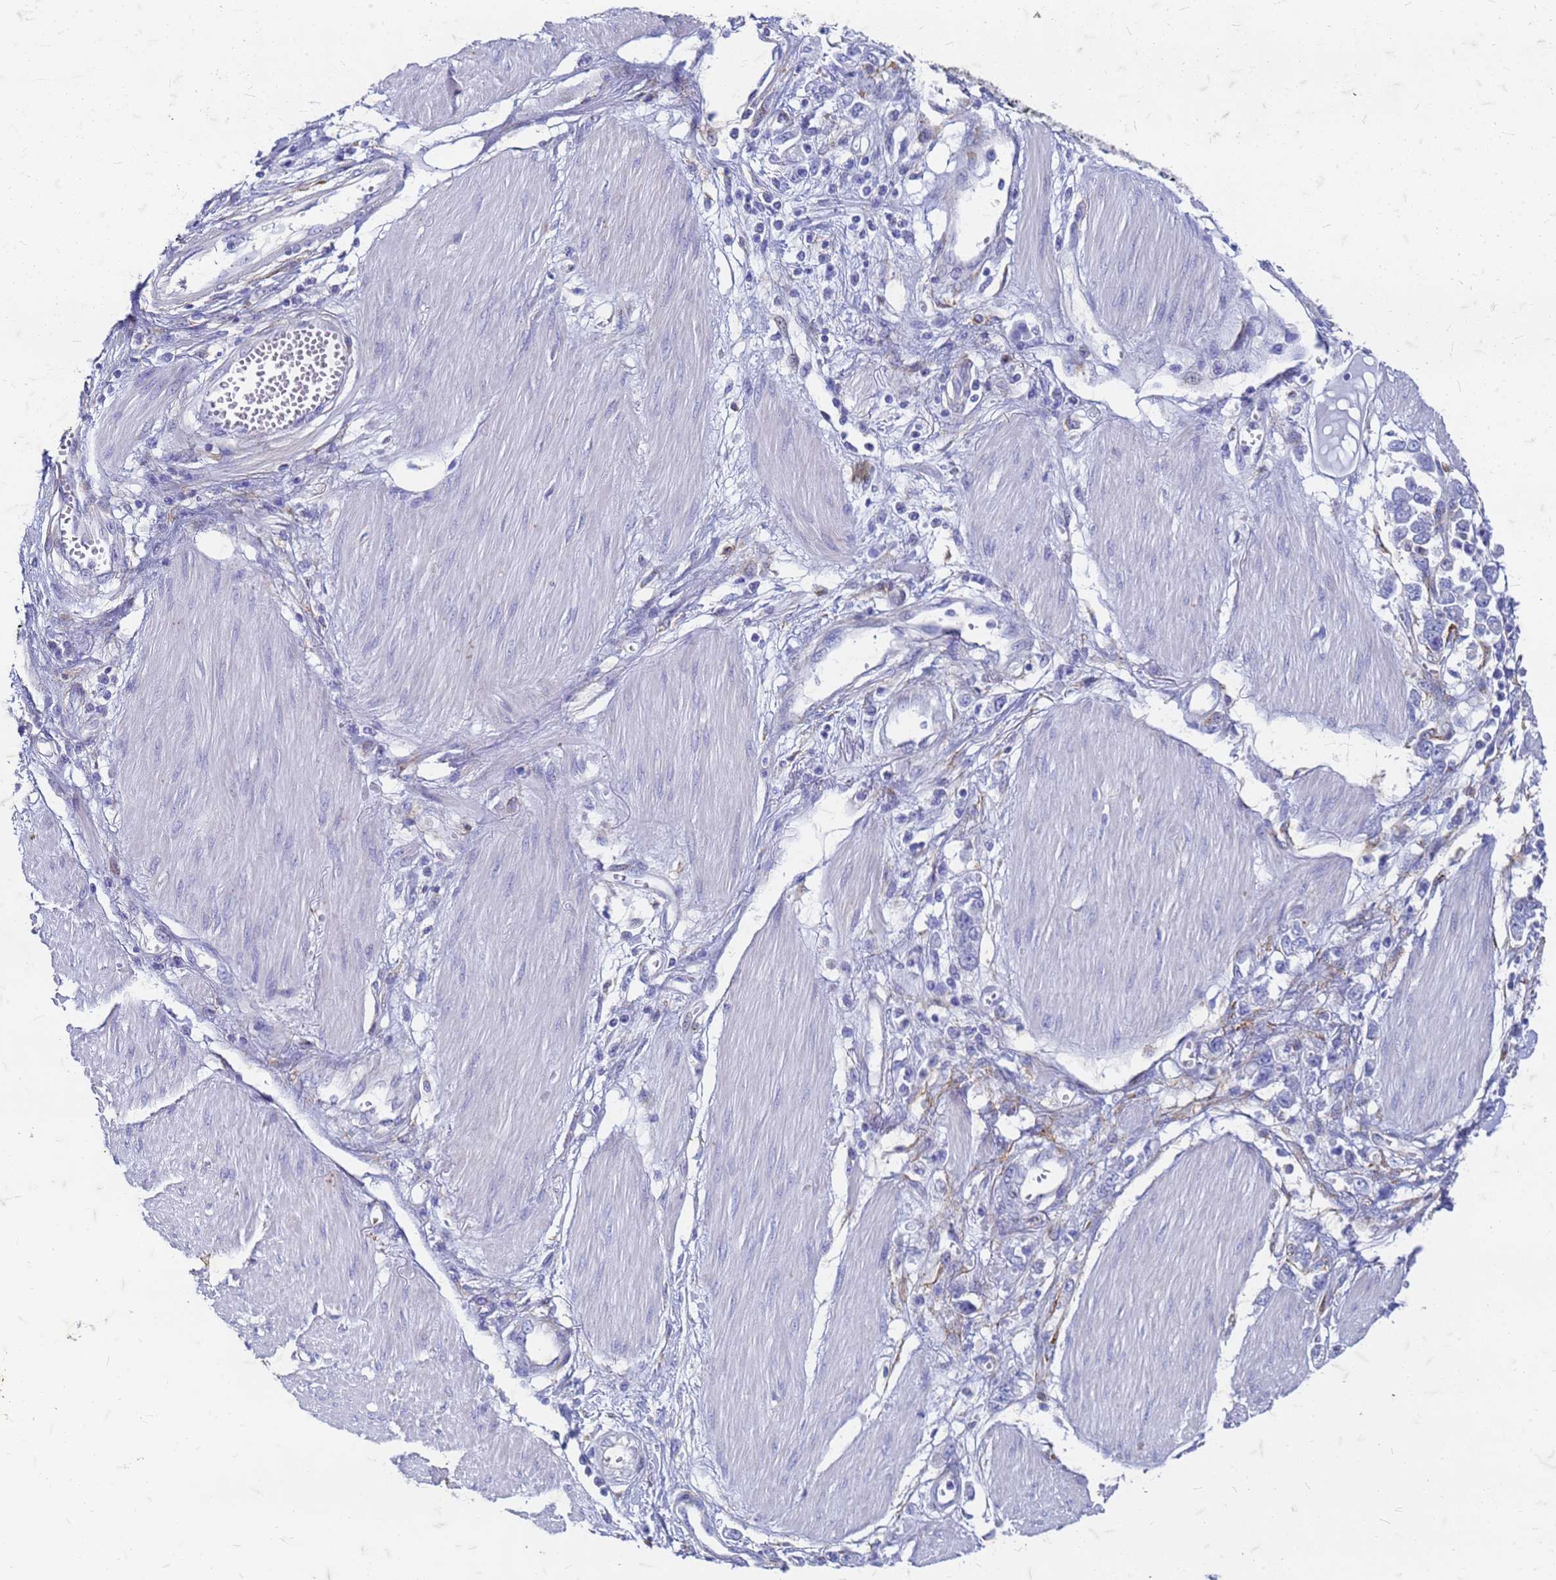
{"staining": {"intensity": "negative", "quantity": "none", "location": "none"}, "tissue": "stomach cancer", "cell_type": "Tumor cells", "image_type": "cancer", "snomed": [{"axis": "morphology", "description": "Adenocarcinoma, NOS"}, {"axis": "topography", "description": "Stomach"}], "caption": "There is no significant staining in tumor cells of stomach cancer (adenocarcinoma).", "gene": "TRIM64B", "patient": {"sex": "female", "age": 76}}